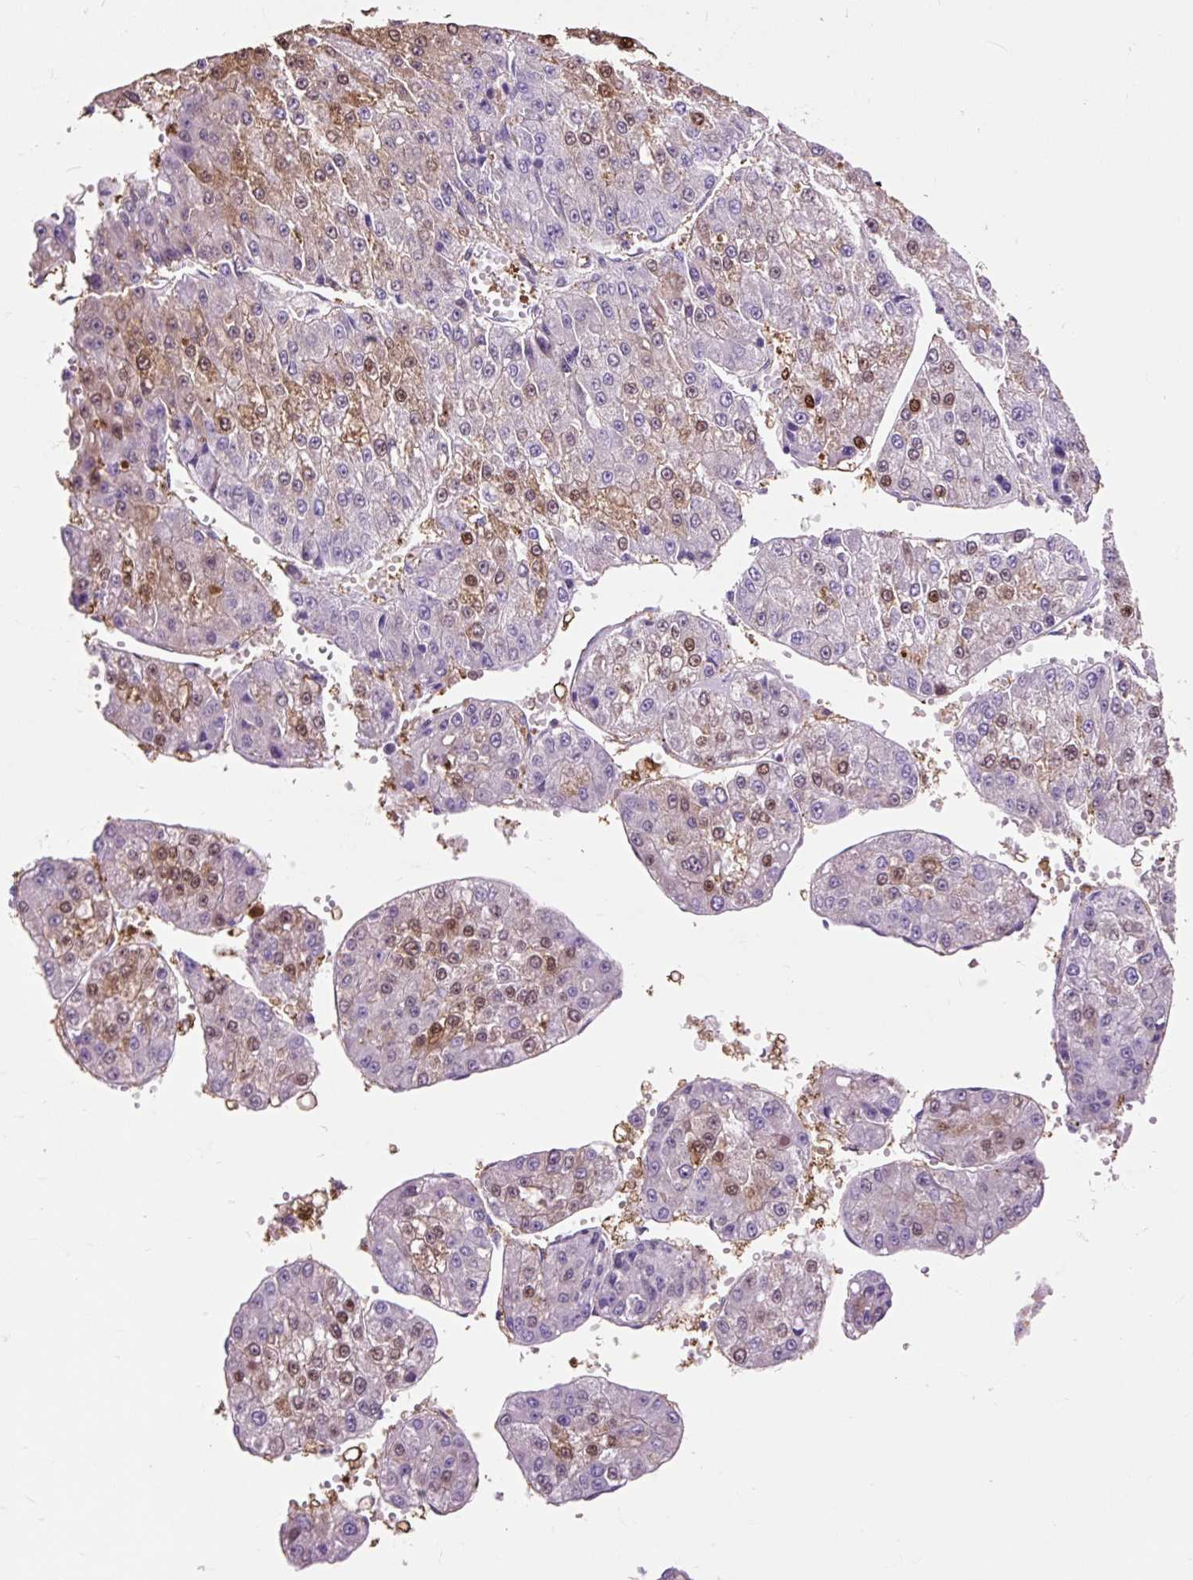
{"staining": {"intensity": "moderate", "quantity": "<25%", "location": "nuclear"}, "tissue": "liver cancer", "cell_type": "Tumor cells", "image_type": "cancer", "snomed": [{"axis": "morphology", "description": "Carcinoma, Hepatocellular, NOS"}, {"axis": "topography", "description": "Liver"}], "caption": "Immunohistochemistry (IHC) (DAB (3,3'-diaminobenzidine)) staining of liver hepatocellular carcinoma reveals moderate nuclear protein expression in about <25% of tumor cells.", "gene": "OR10A7", "patient": {"sex": "female", "age": 73}}